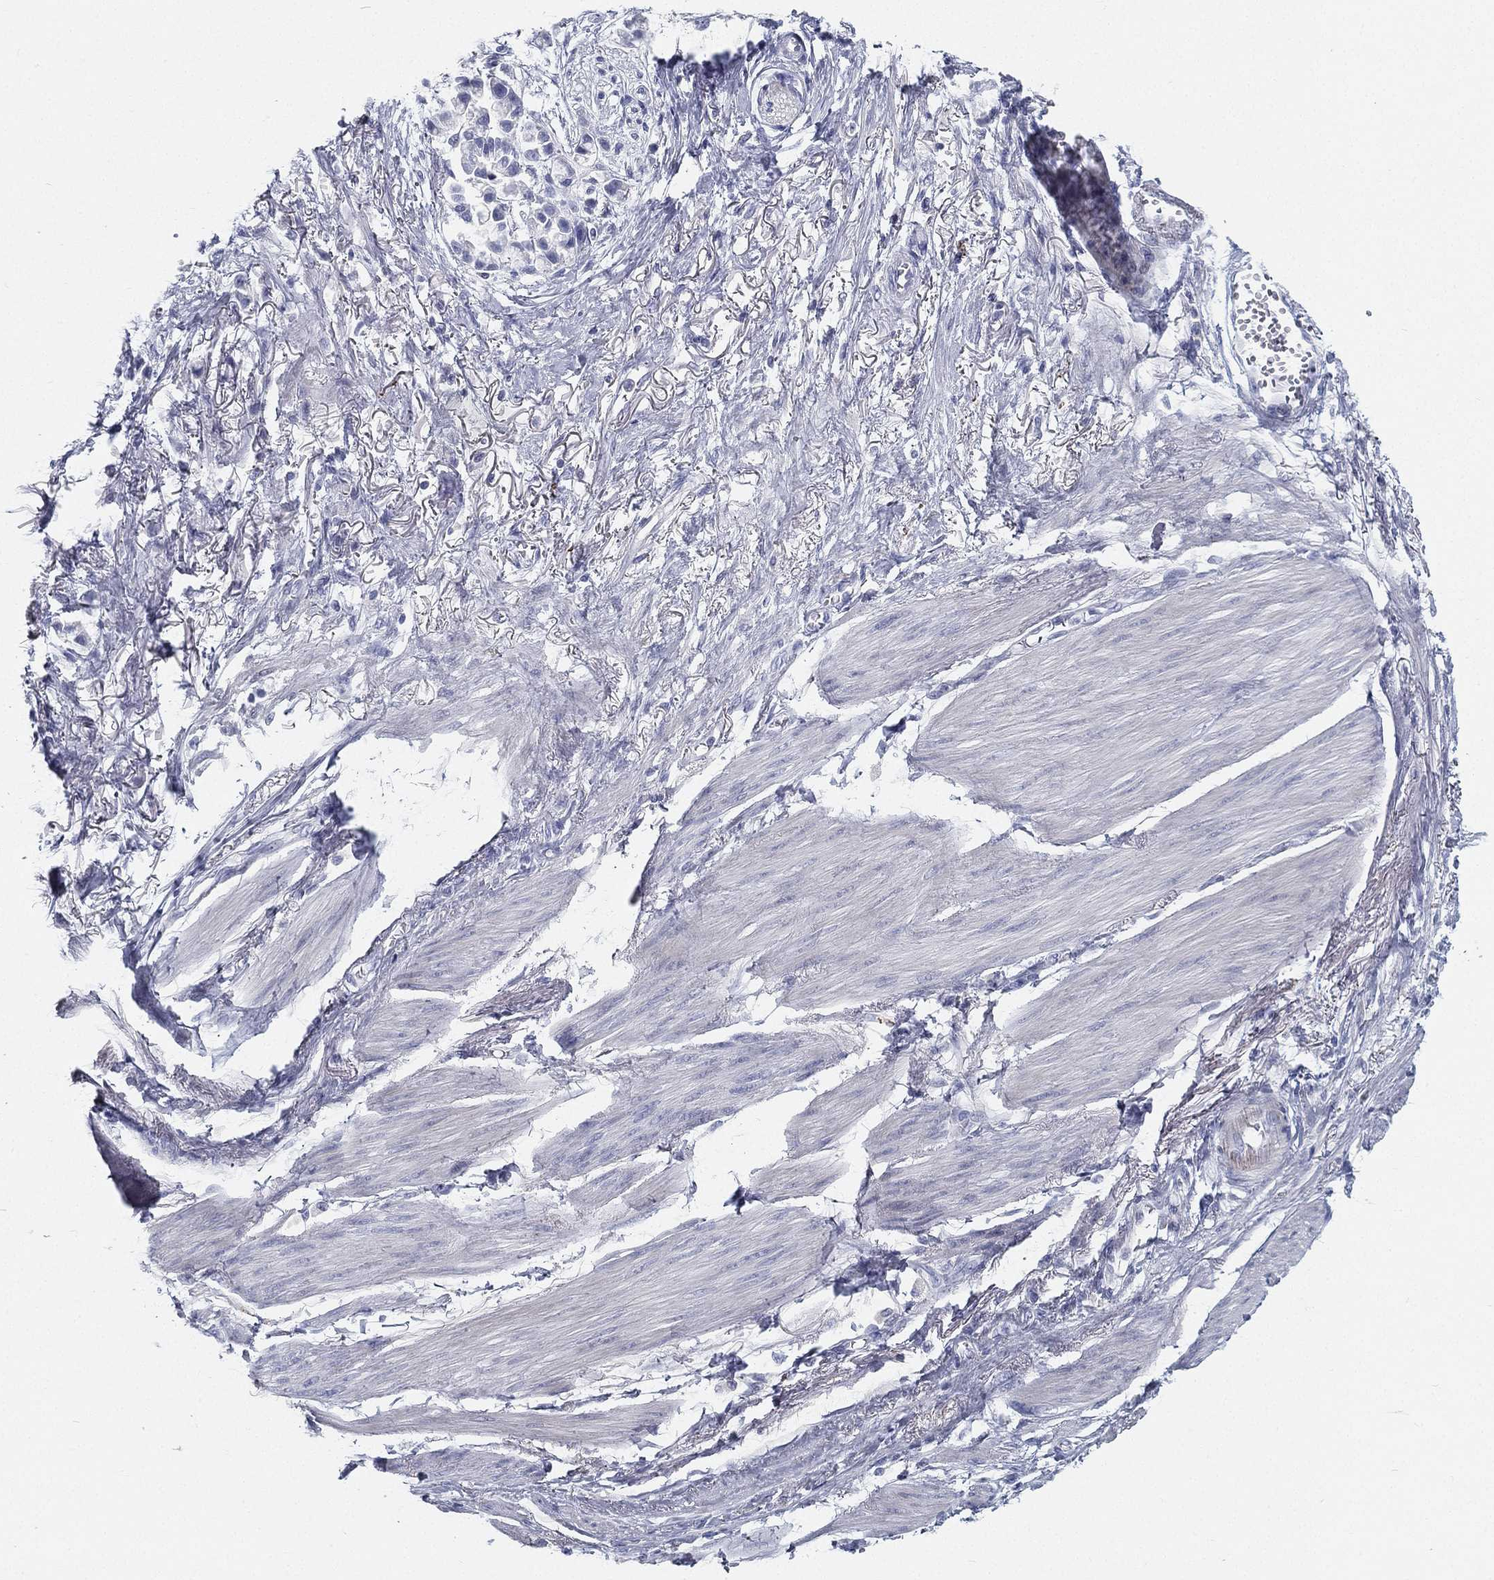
{"staining": {"intensity": "negative", "quantity": "none", "location": "none"}, "tissue": "stomach cancer", "cell_type": "Tumor cells", "image_type": "cancer", "snomed": [{"axis": "morphology", "description": "Adenocarcinoma, NOS"}, {"axis": "topography", "description": "Stomach"}], "caption": "This is an immunohistochemistry (IHC) histopathology image of stomach cancer (adenocarcinoma). There is no staining in tumor cells.", "gene": "SPPL2C", "patient": {"sex": "female", "age": 81}}